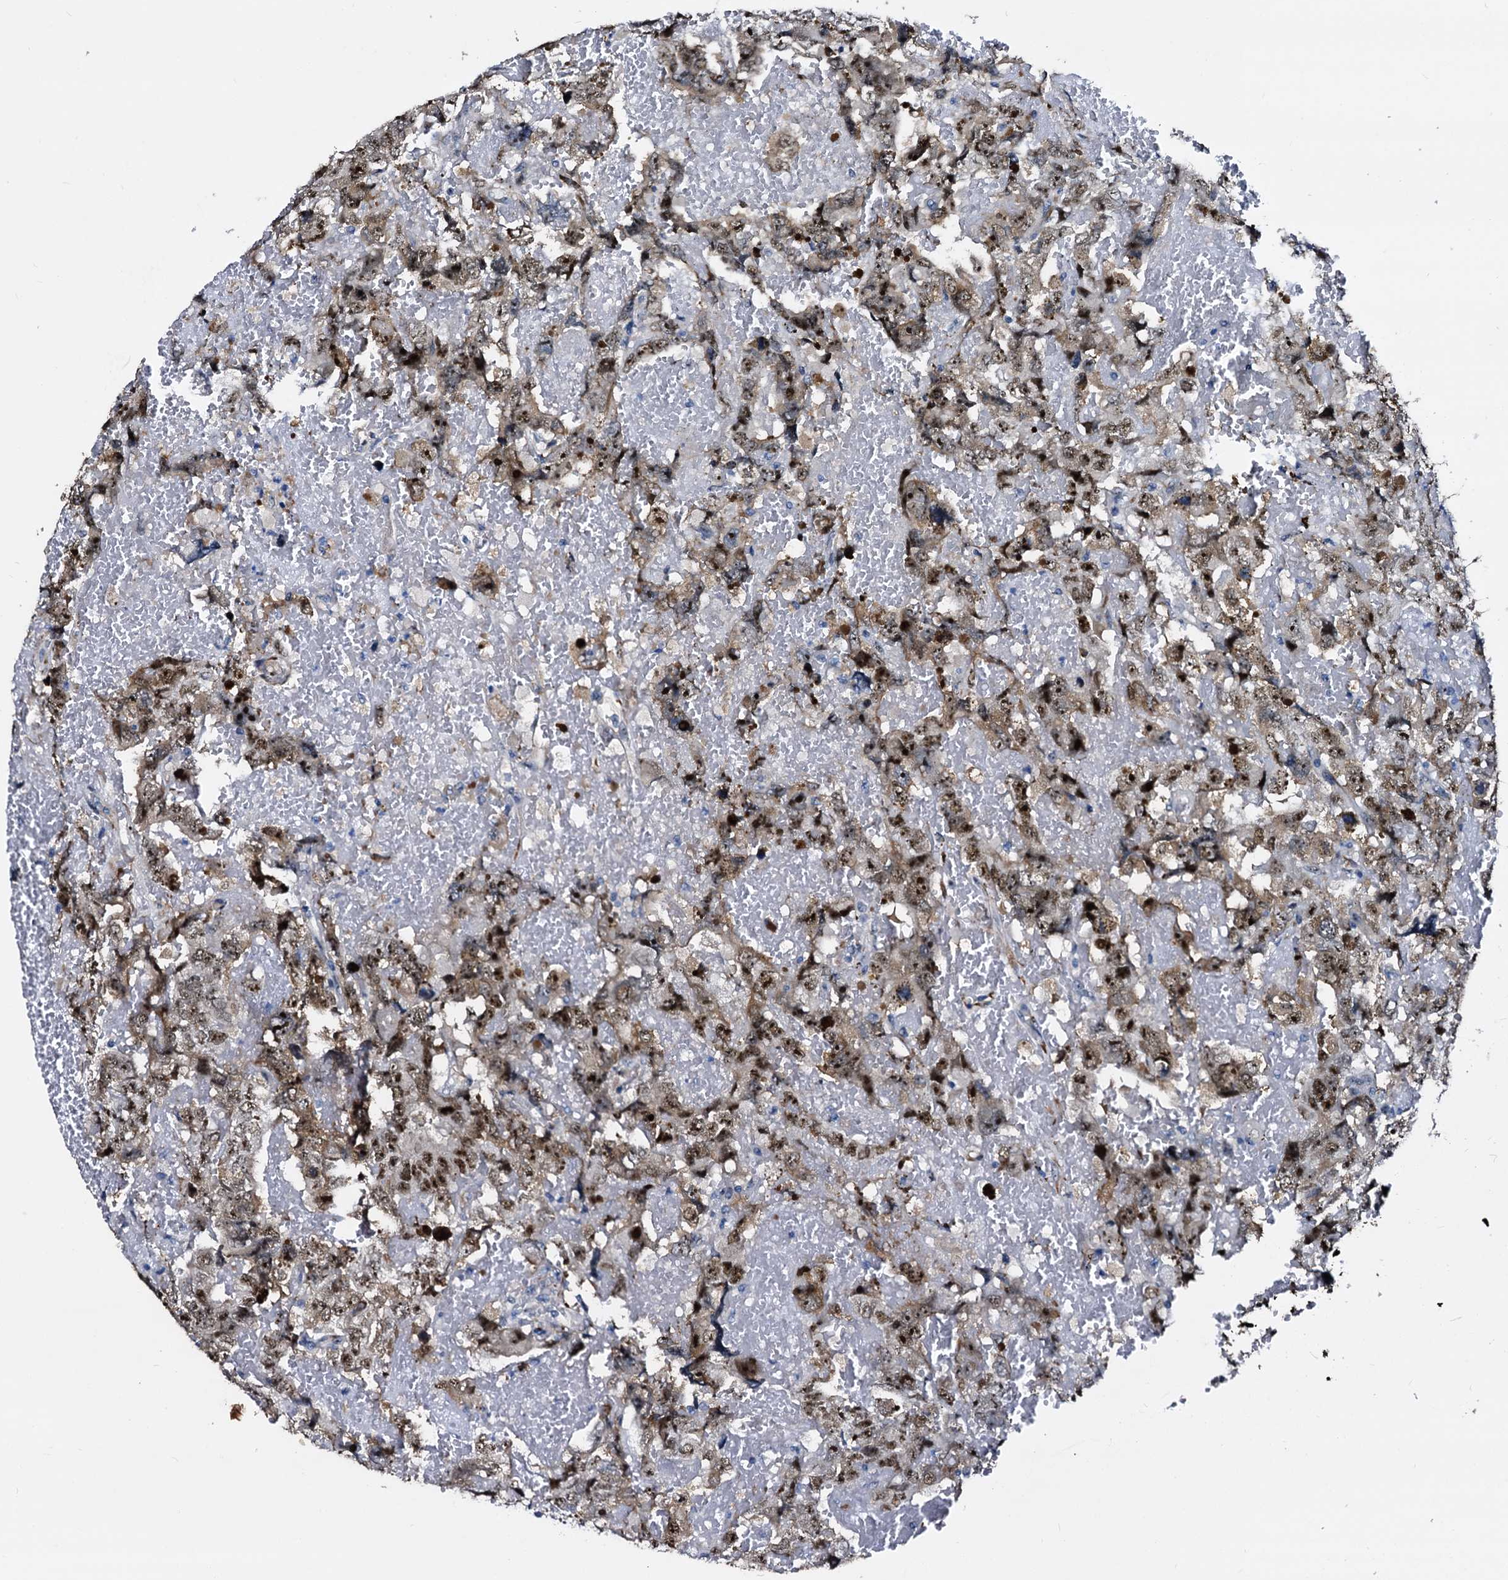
{"staining": {"intensity": "moderate", "quantity": ">75%", "location": "nuclear"}, "tissue": "testis cancer", "cell_type": "Tumor cells", "image_type": "cancer", "snomed": [{"axis": "morphology", "description": "Carcinoma, Embryonal, NOS"}, {"axis": "topography", "description": "Testis"}], "caption": "Immunohistochemical staining of testis cancer demonstrates moderate nuclear protein staining in about >75% of tumor cells.", "gene": "EMG1", "patient": {"sex": "male", "age": 45}}